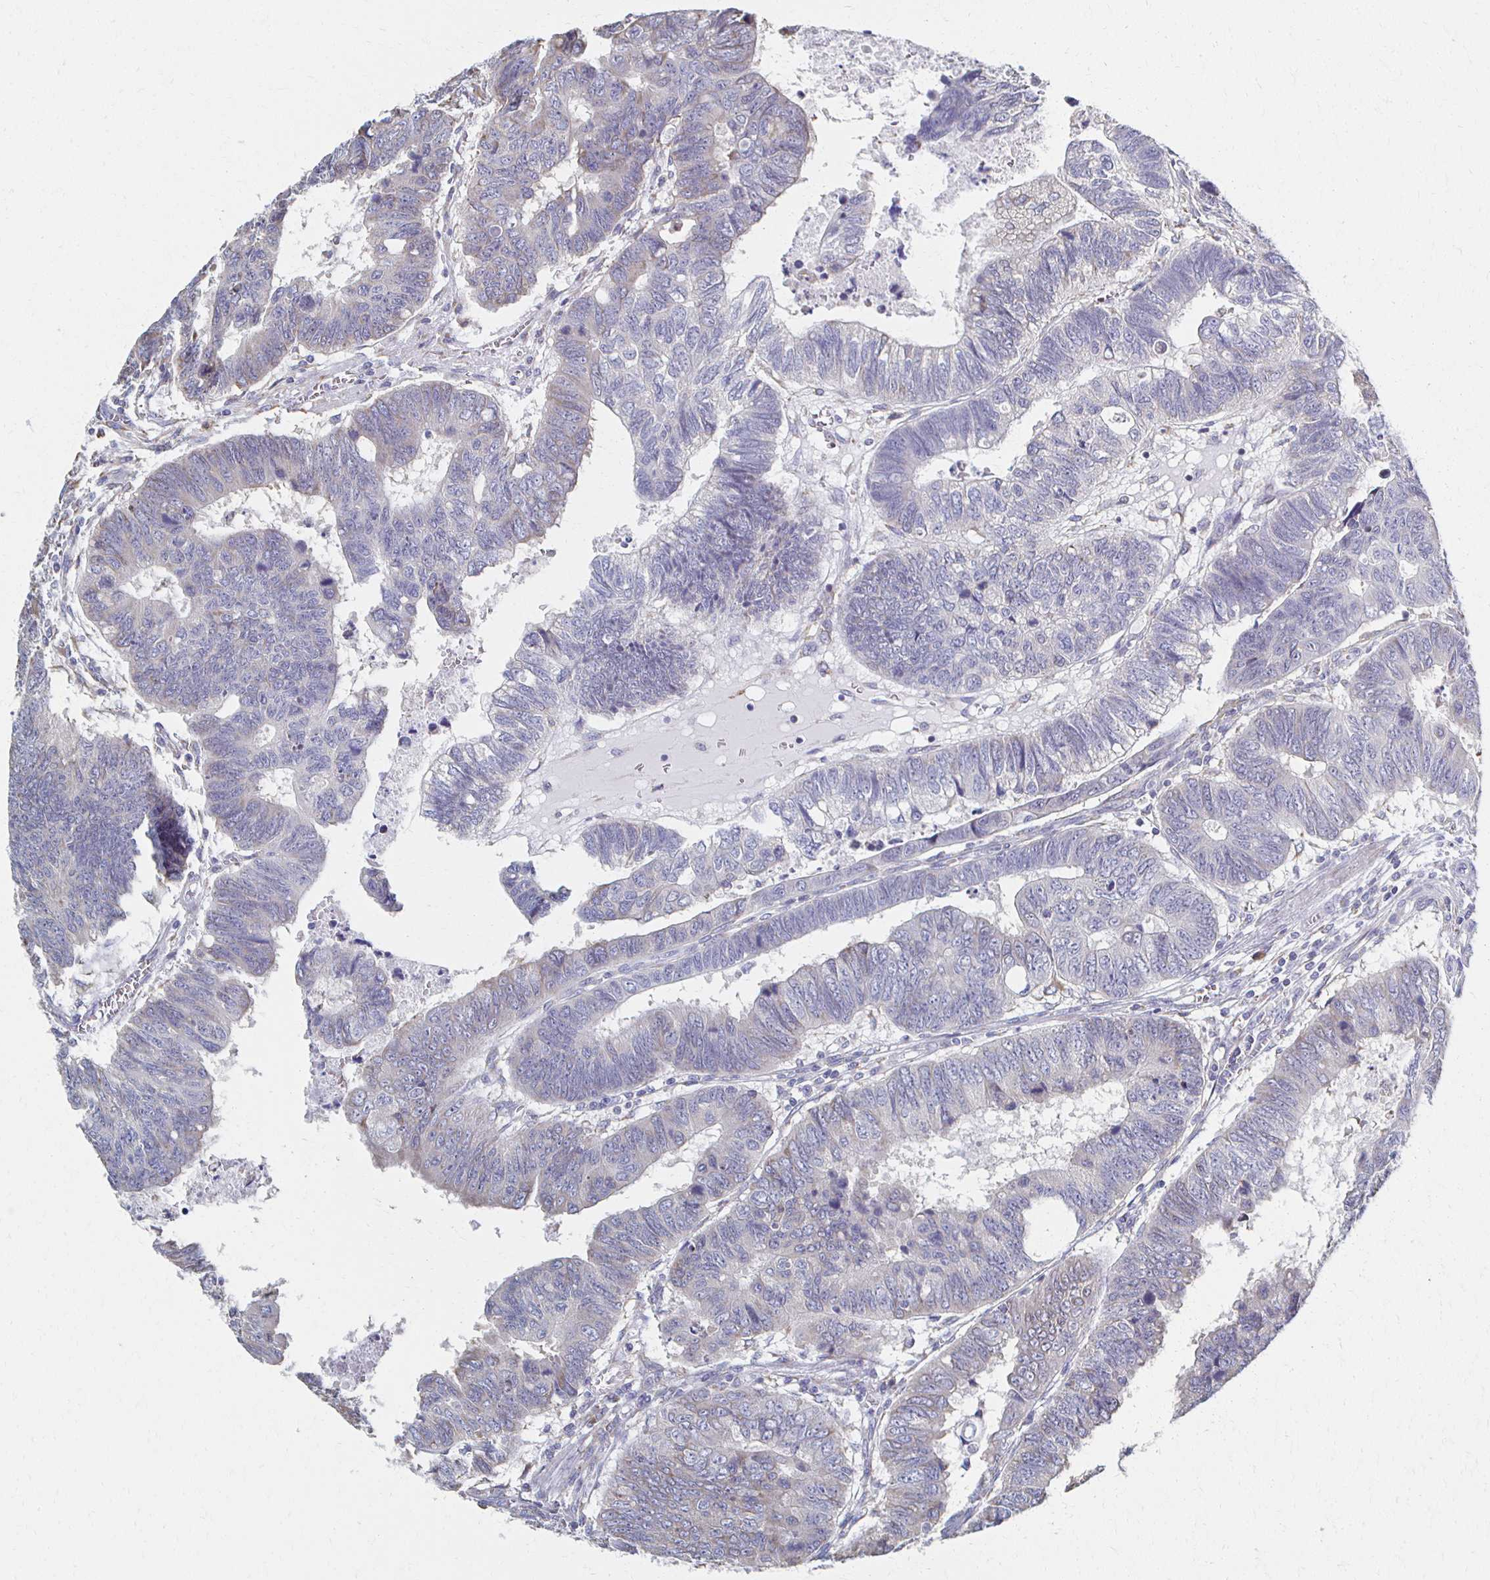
{"staining": {"intensity": "negative", "quantity": "none", "location": "none"}, "tissue": "colorectal cancer", "cell_type": "Tumor cells", "image_type": "cancer", "snomed": [{"axis": "morphology", "description": "Adenocarcinoma, NOS"}, {"axis": "topography", "description": "Colon"}], "caption": "There is no significant staining in tumor cells of colorectal cancer.", "gene": "ATP1A3", "patient": {"sex": "male", "age": 62}}